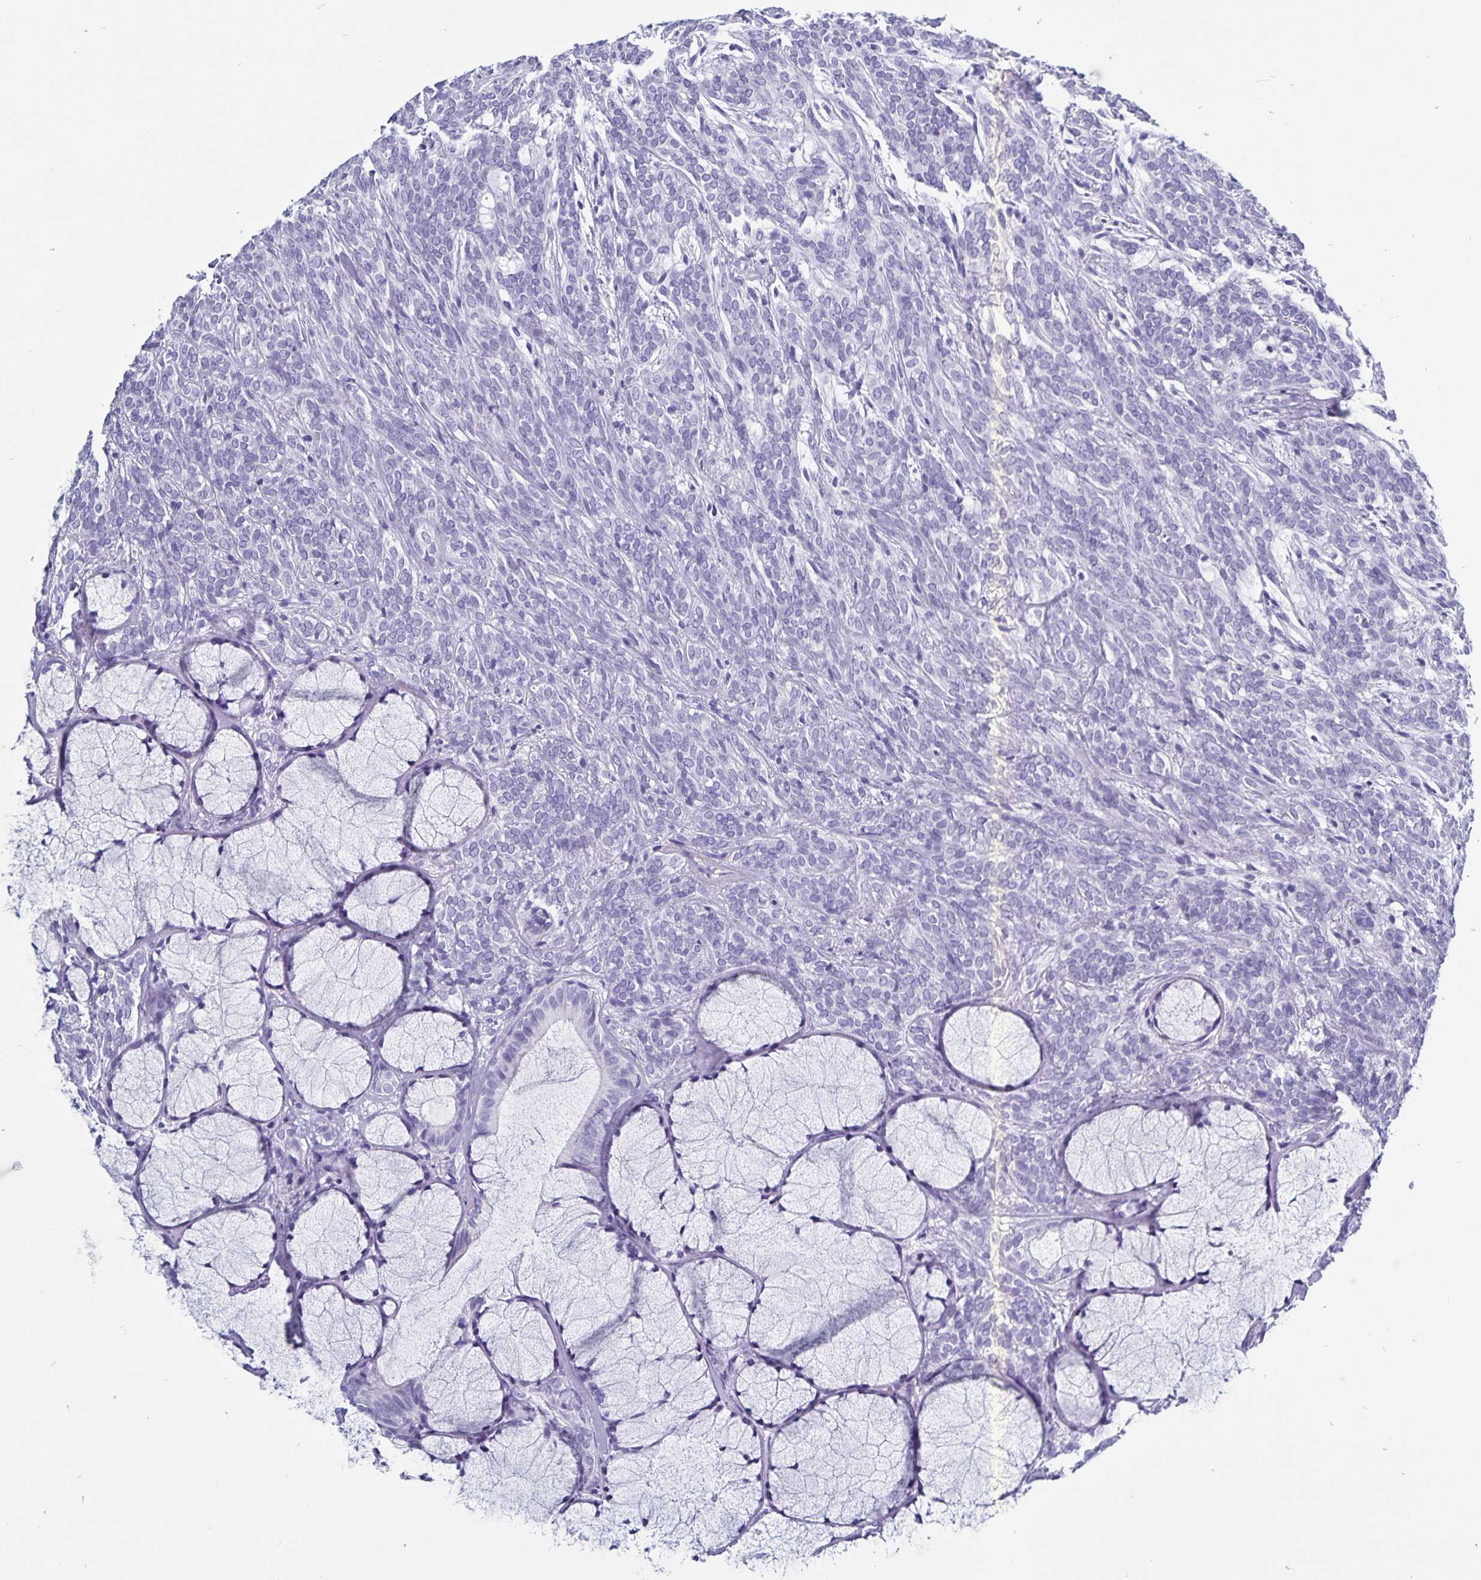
{"staining": {"intensity": "negative", "quantity": "none", "location": "none"}, "tissue": "head and neck cancer", "cell_type": "Tumor cells", "image_type": "cancer", "snomed": [{"axis": "morphology", "description": "Adenocarcinoma, NOS"}, {"axis": "topography", "description": "Head-Neck"}], "caption": "Immunohistochemistry of head and neck adenocarcinoma displays no positivity in tumor cells.", "gene": "ODF3B", "patient": {"sex": "female", "age": 57}}